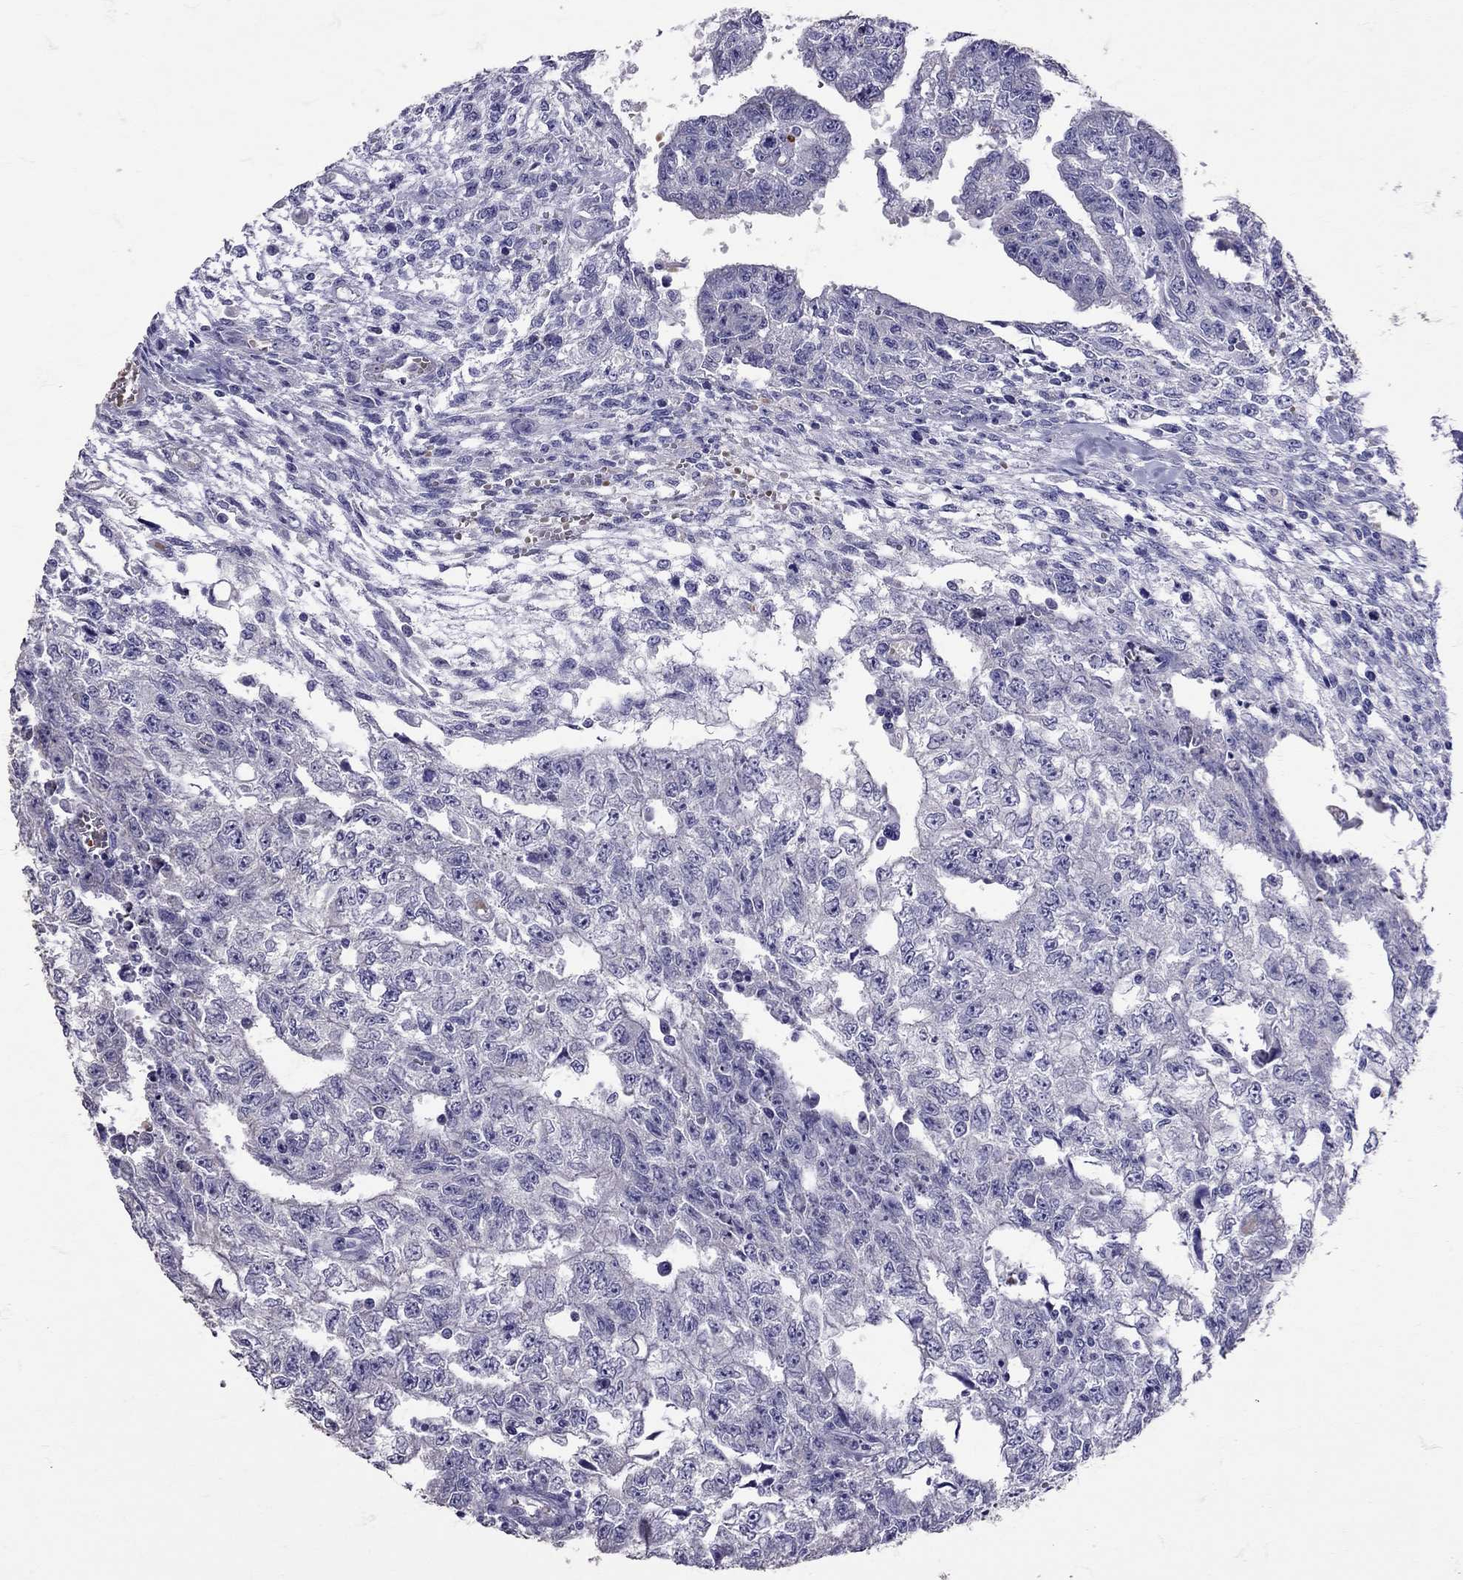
{"staining": {"intensity": "negative", "quantity": "none", "location": "none"}, "tissue": "testis cancer", "cell_type": "Tumor cells", "image_type": "cancer", "snomed": [{"axis": "morphology", "description": "Carcinoma, Embryonal, NOS"}, {"axis": "morphology", "description": "Teratoma, malignant, NOS"}, {"axis": "topography", "description": "Testis"}], "caption": "The micrograph shows no significant staining in tumor cells of testis cancer.", "gene": "TBR1", "patient": {"sex": "male", "age": 24}}